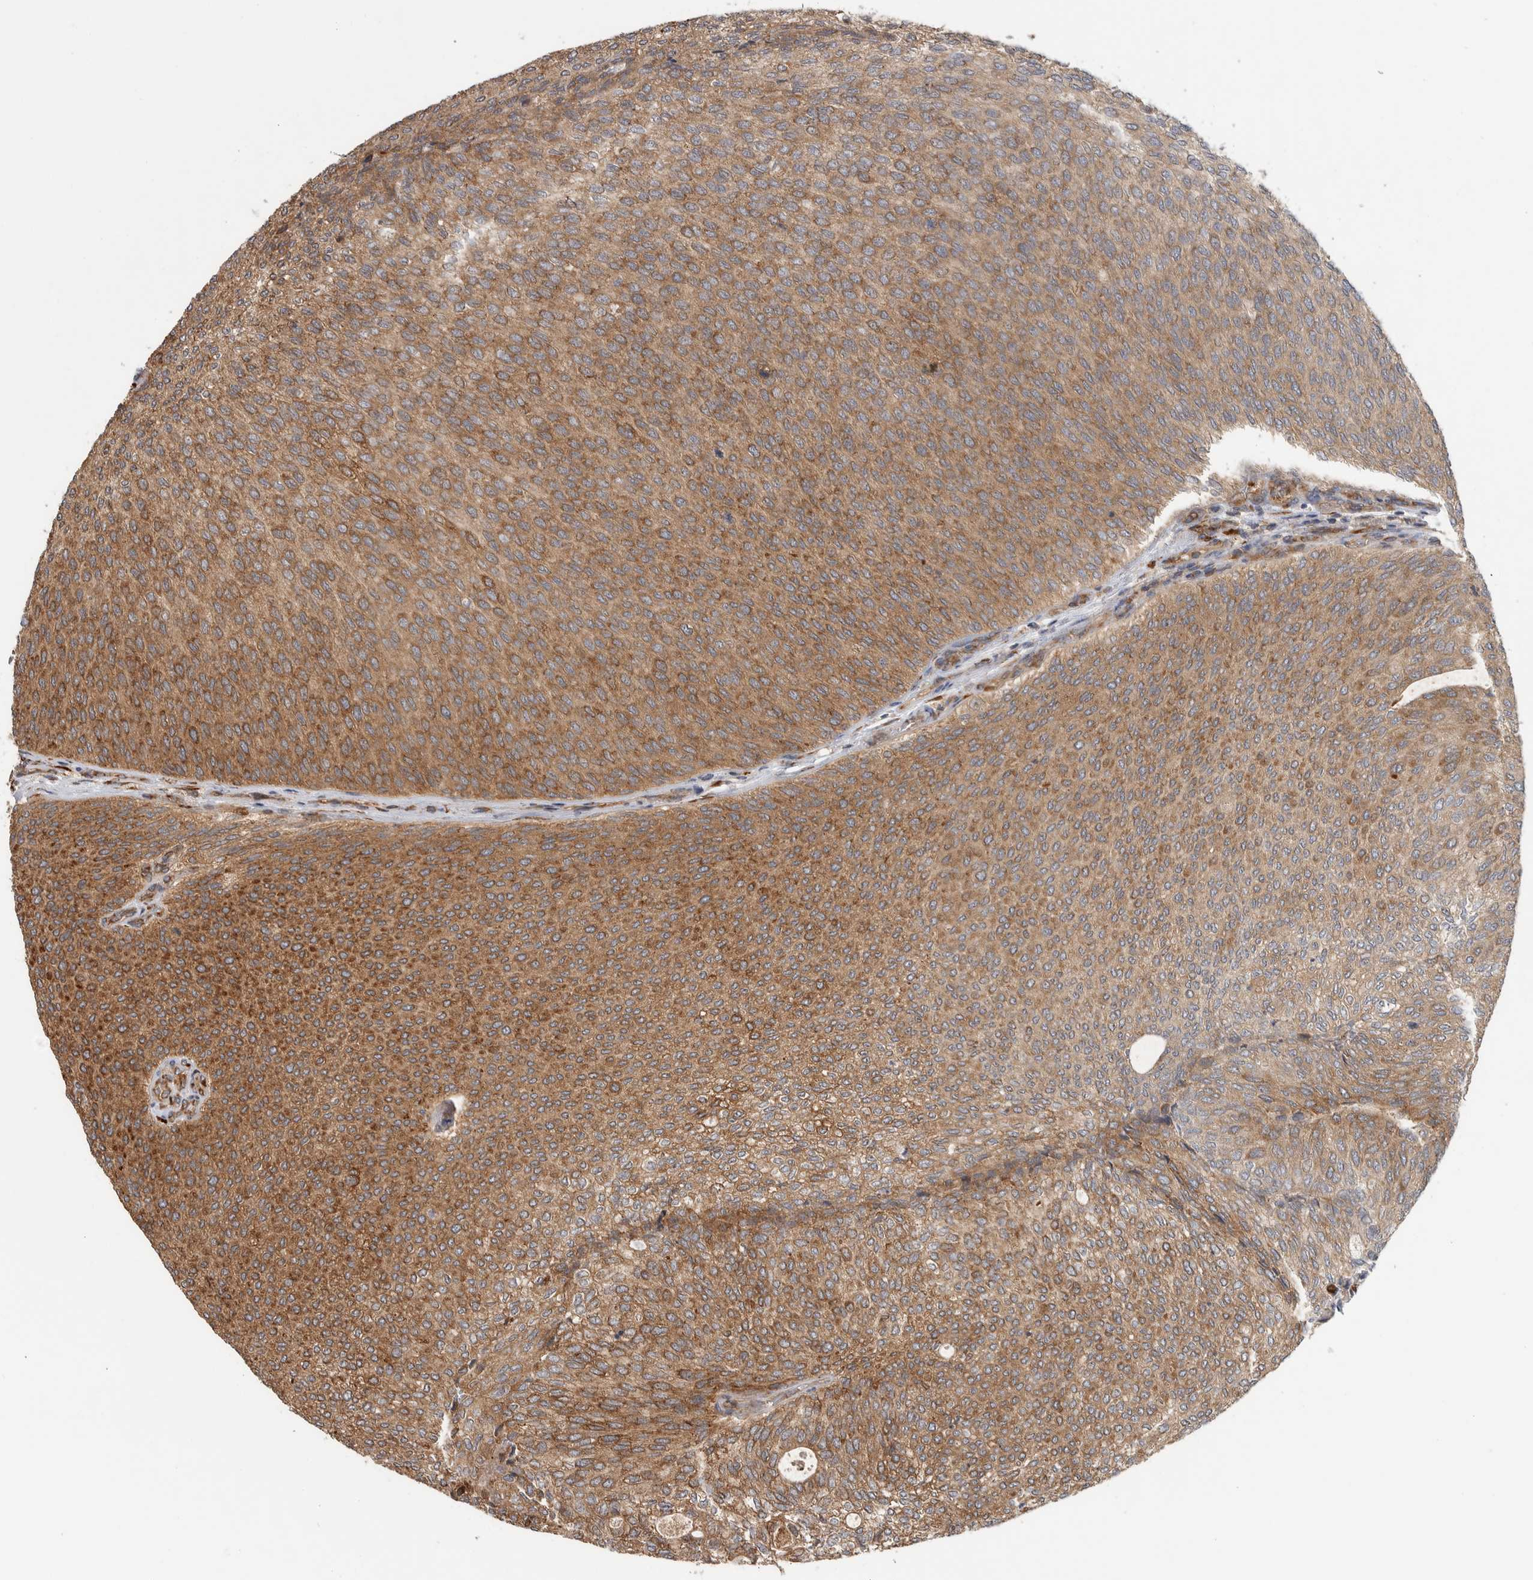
{"staining": {"intensity": "moderate", "quantity": ">75%", "location": "cytoplasmic/membranous"}, "tissue": "urothelial cancer", "cell_type": "Tumor cells", "image_type": "cancer", "snomed": [{"axis": "morphology", "description": "Urothelial carcinoma, Low grade"}, {"axis": "topography", "description": "Urinary bladder"}], "caption": "Immunohistochemistry image of neoplastic tissue: human low-grade urothelial carcinoma stained using IHC shows medium levels of moderate protein expression localized specifically in the cytoplasmic/membranous of tumor cells, appearing as a cytoplasmic/membranous brown color.", "gene": "EIF3H", "patient": {"sex": "female", "age": 79}}